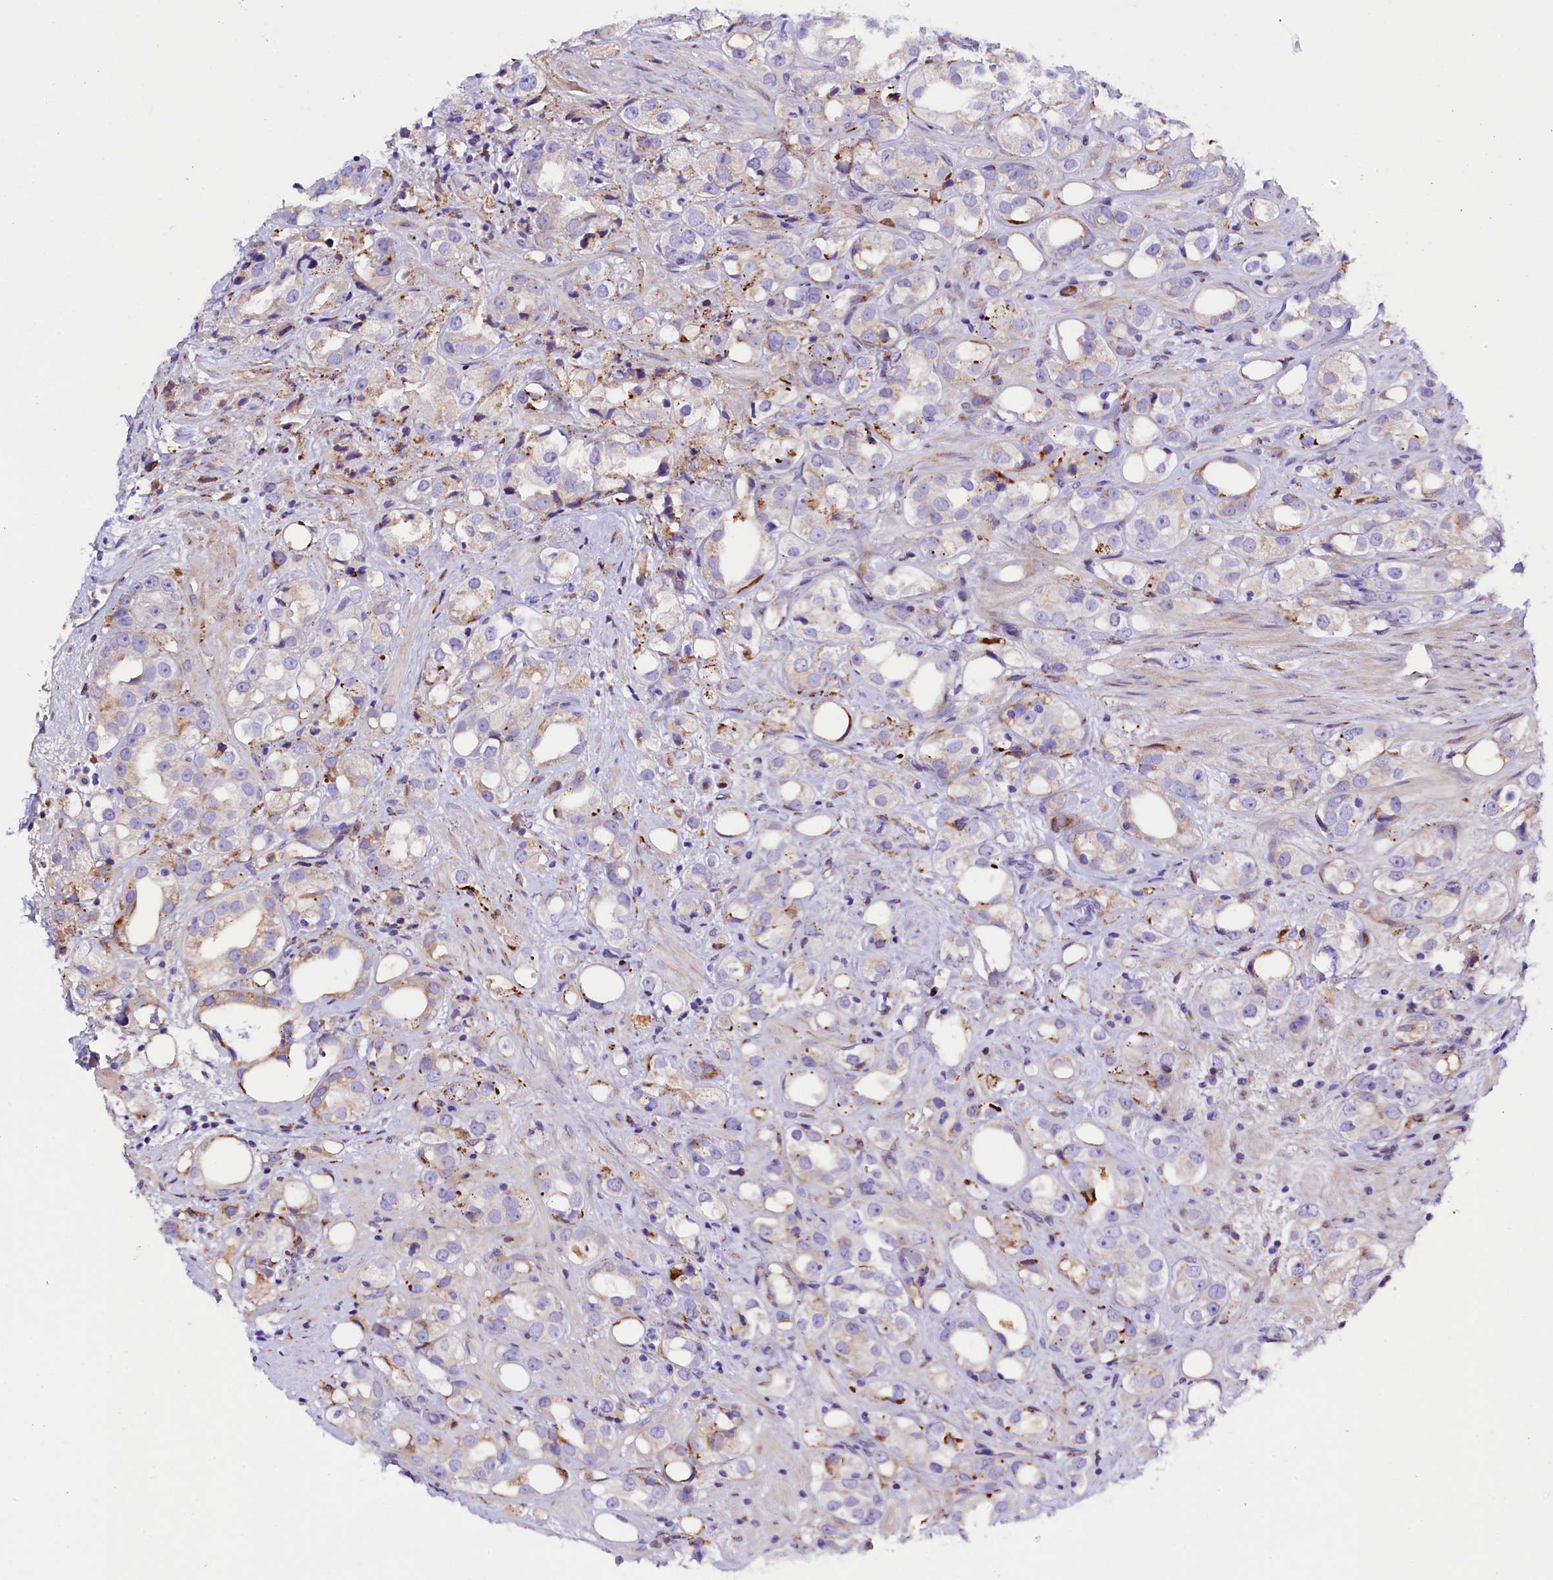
{"staining": {"intensity": "negative", "quantity": "none", "location": "none"}, "tissue": "prostate cancer", "cell_type": "Tumor cells", "image_type": "cancer", "snomed": [{"axis": "morphology", "description": "Adenocarcinoma, NOS"}, {"axis": "topography", "description": "Prostate"}], "caption": "IHC histopathology image of neoplastic tissue: prostate adenocarcinoma stained with DAB displays no significant protein positivity in tumor cells.", "gene": "CMTR2", "patient": {"sex": "male", "age": 79}}